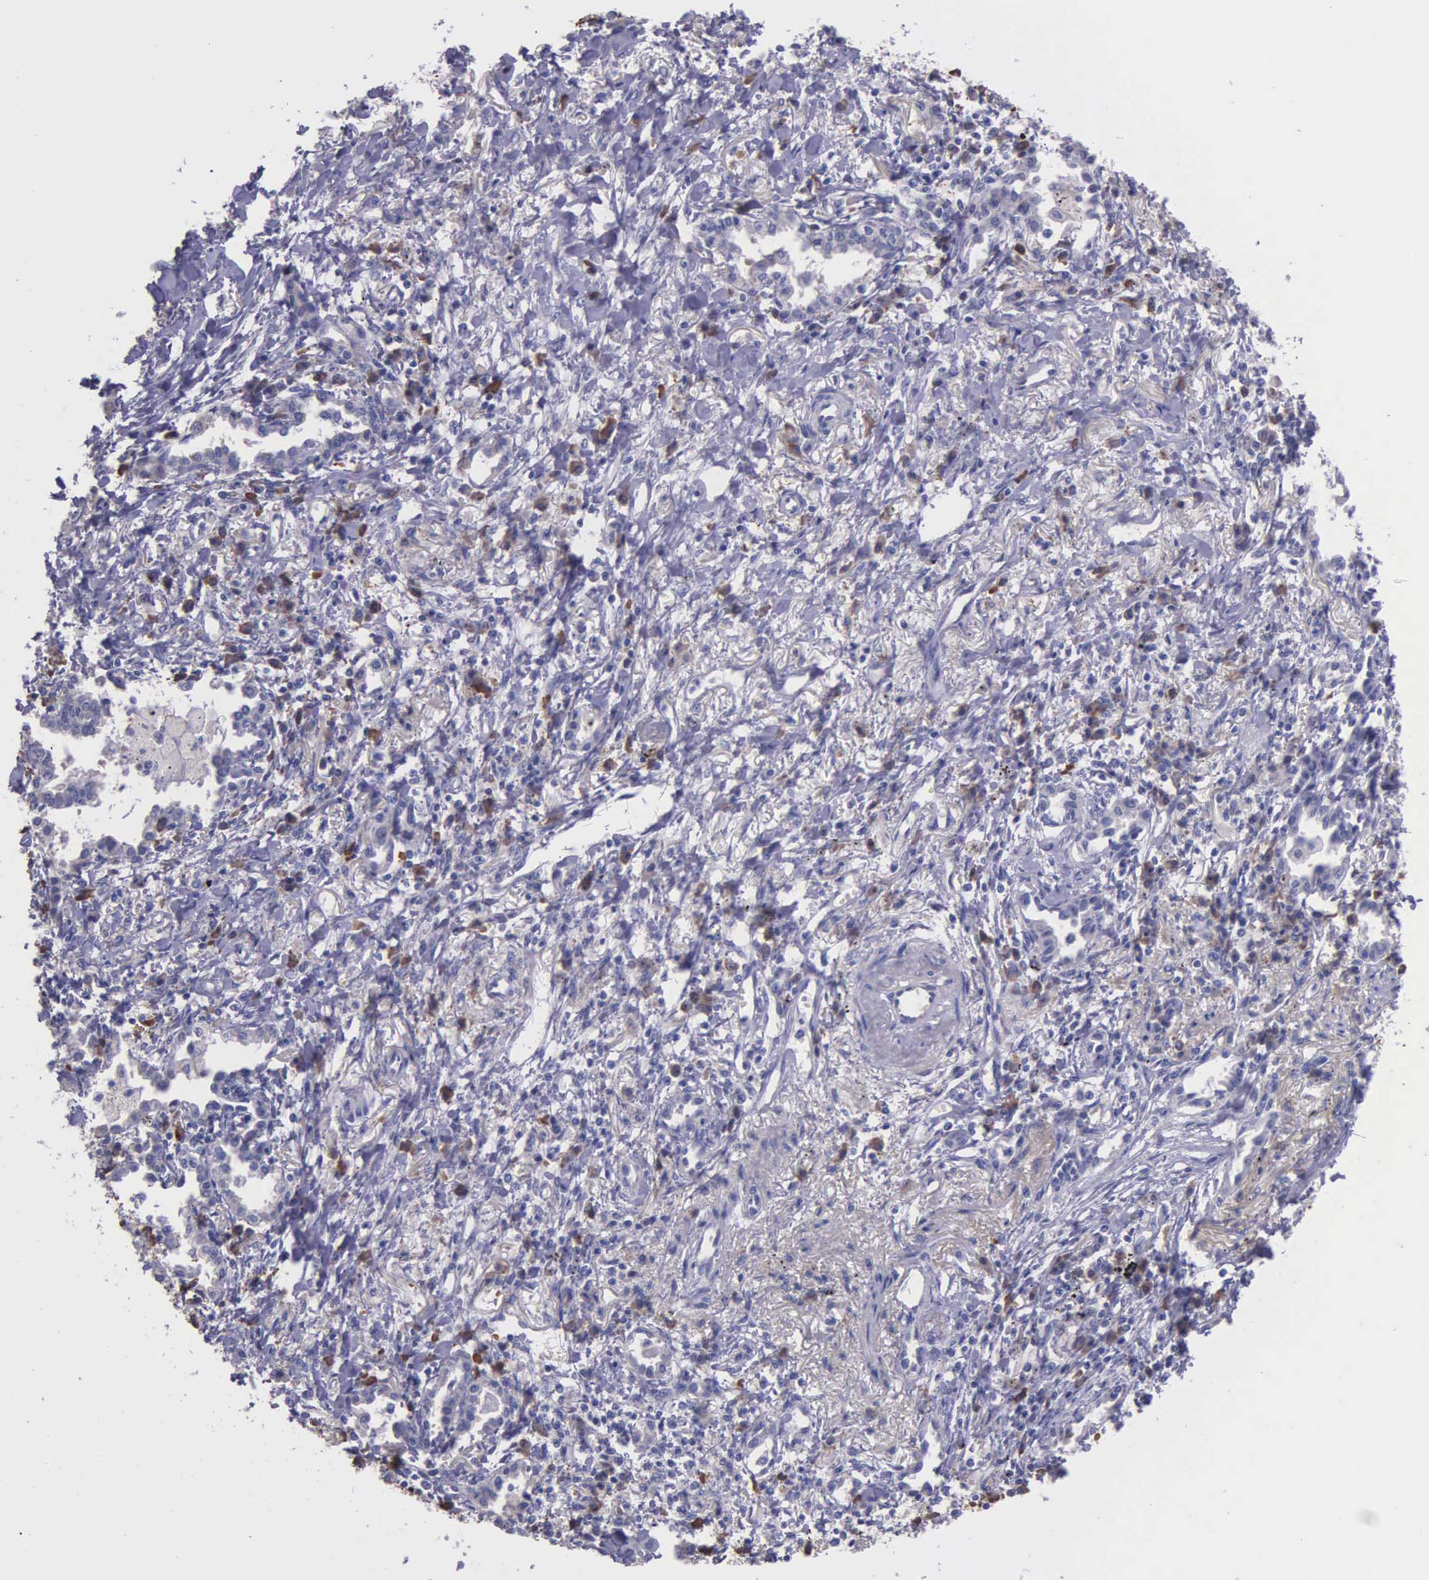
{"staining": {"intensity": "moderate", "quantity": "<25%", "location": "cytoplasmic/membranous"}, "tissue": "lung cancer", "cell_type": "Tumor cells", "image_type": "cancer", "snomed": [{"axis": "morphology", "description": "Adenocarcinoma, NOS"}, {"axis": "topography", "description": "Lung"}], "caption": "IHC image of lung adenocarcinoma stained for a protein (brown), which shows low levels of moderate cytoplasmic/membranous positivity in approximately <25% of tumor cells.", "gene": "ZC3H12B", "patient": {"sex": "male", "age": 60}}